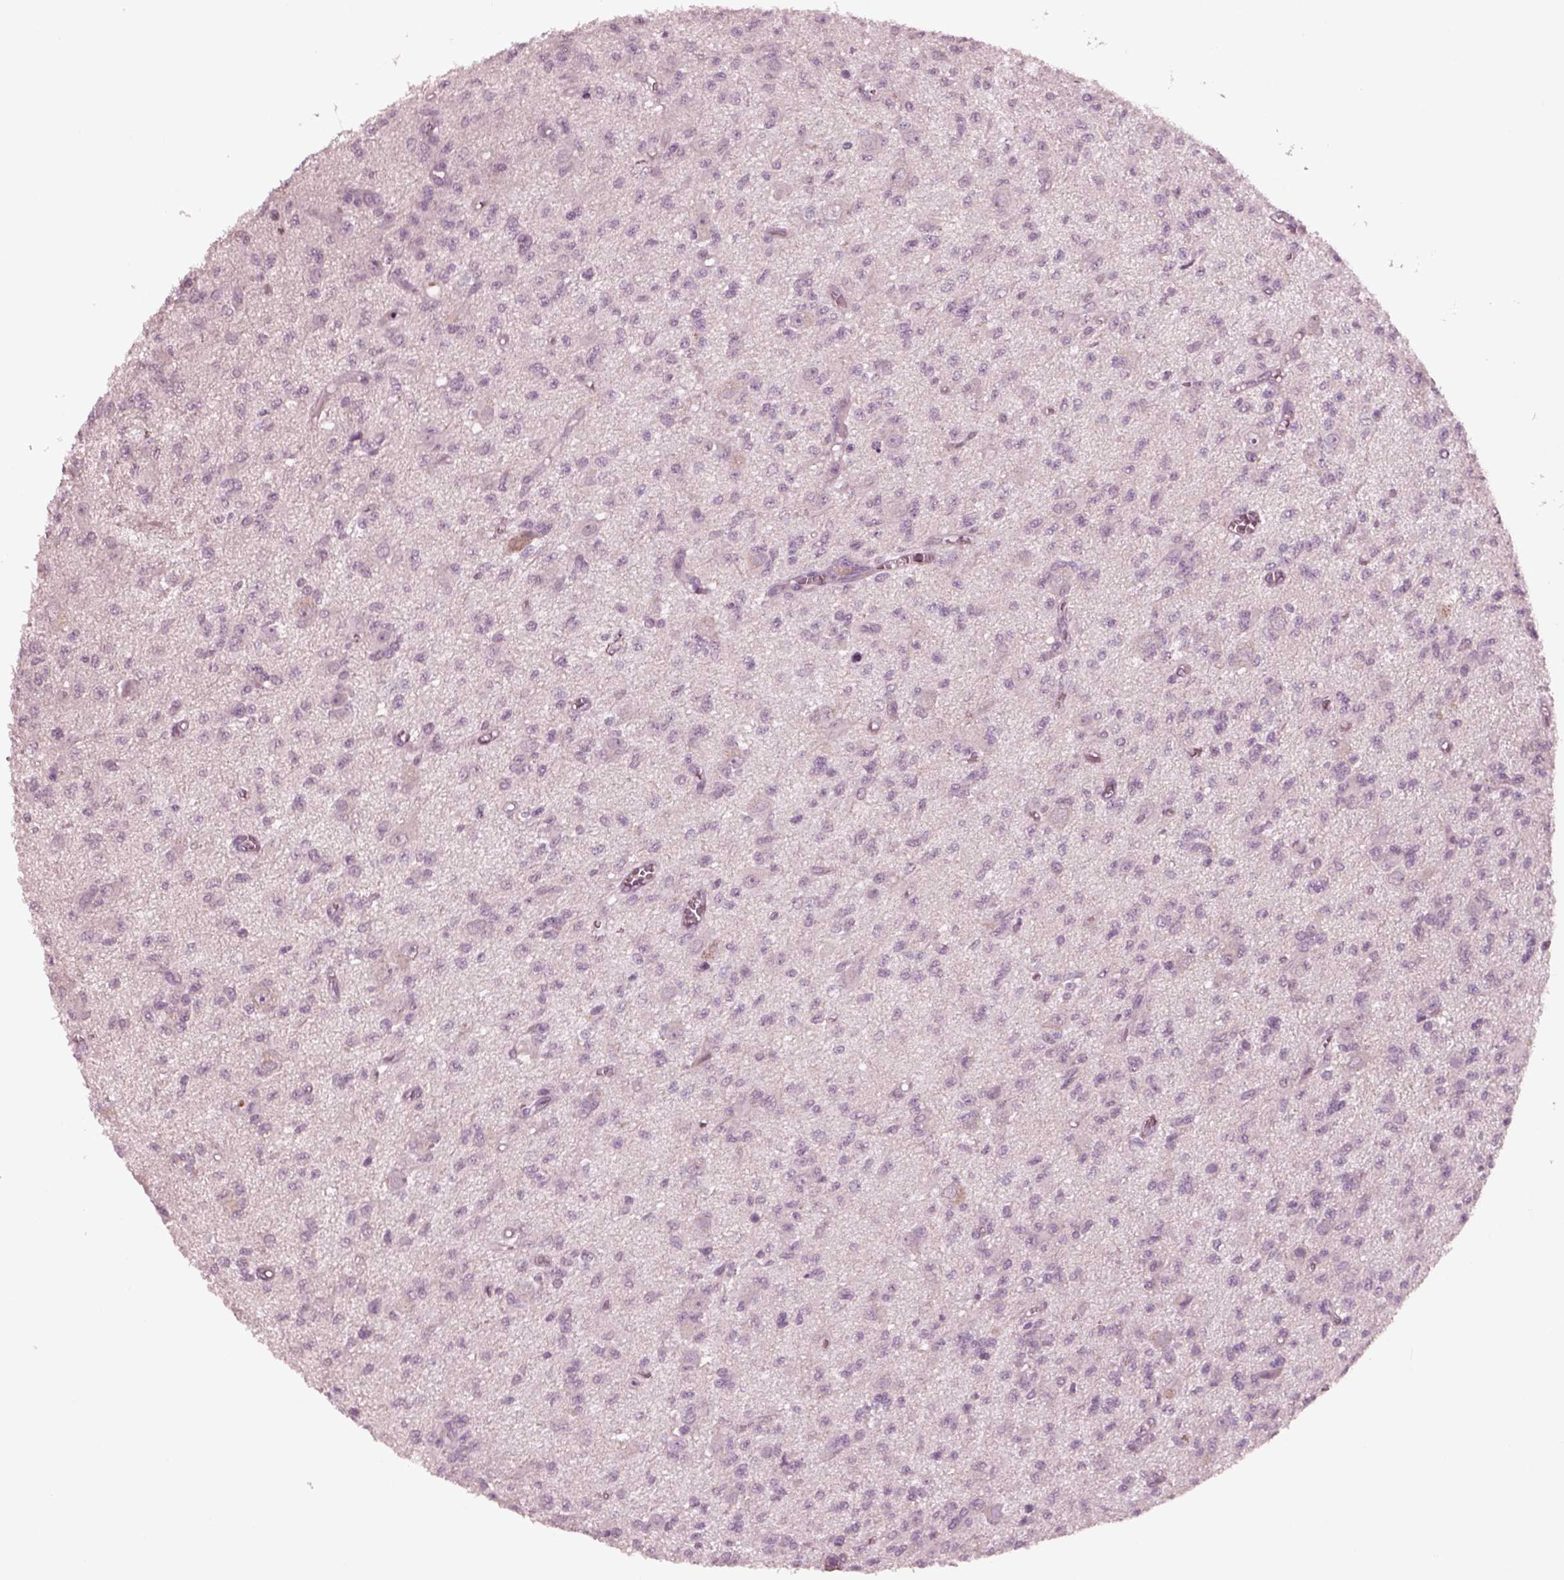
{"staining": {"intensity": "negative", "quantity": "none", "location": "none"}, "tissue": "glioma", "cell_type": "Tumor cells", "image_type": "cancer", "snomed": [{"axis": "morphology", "description": "Glioma, malignant, Low grade"}, {"axis": "topography", "description": "Brain"}], "caption": "Image shows no protein expression in tumor cells of malignant low-grade glioma tissue.", "gene": "YY2", "patient": {"sex": "male", "age": 64}}